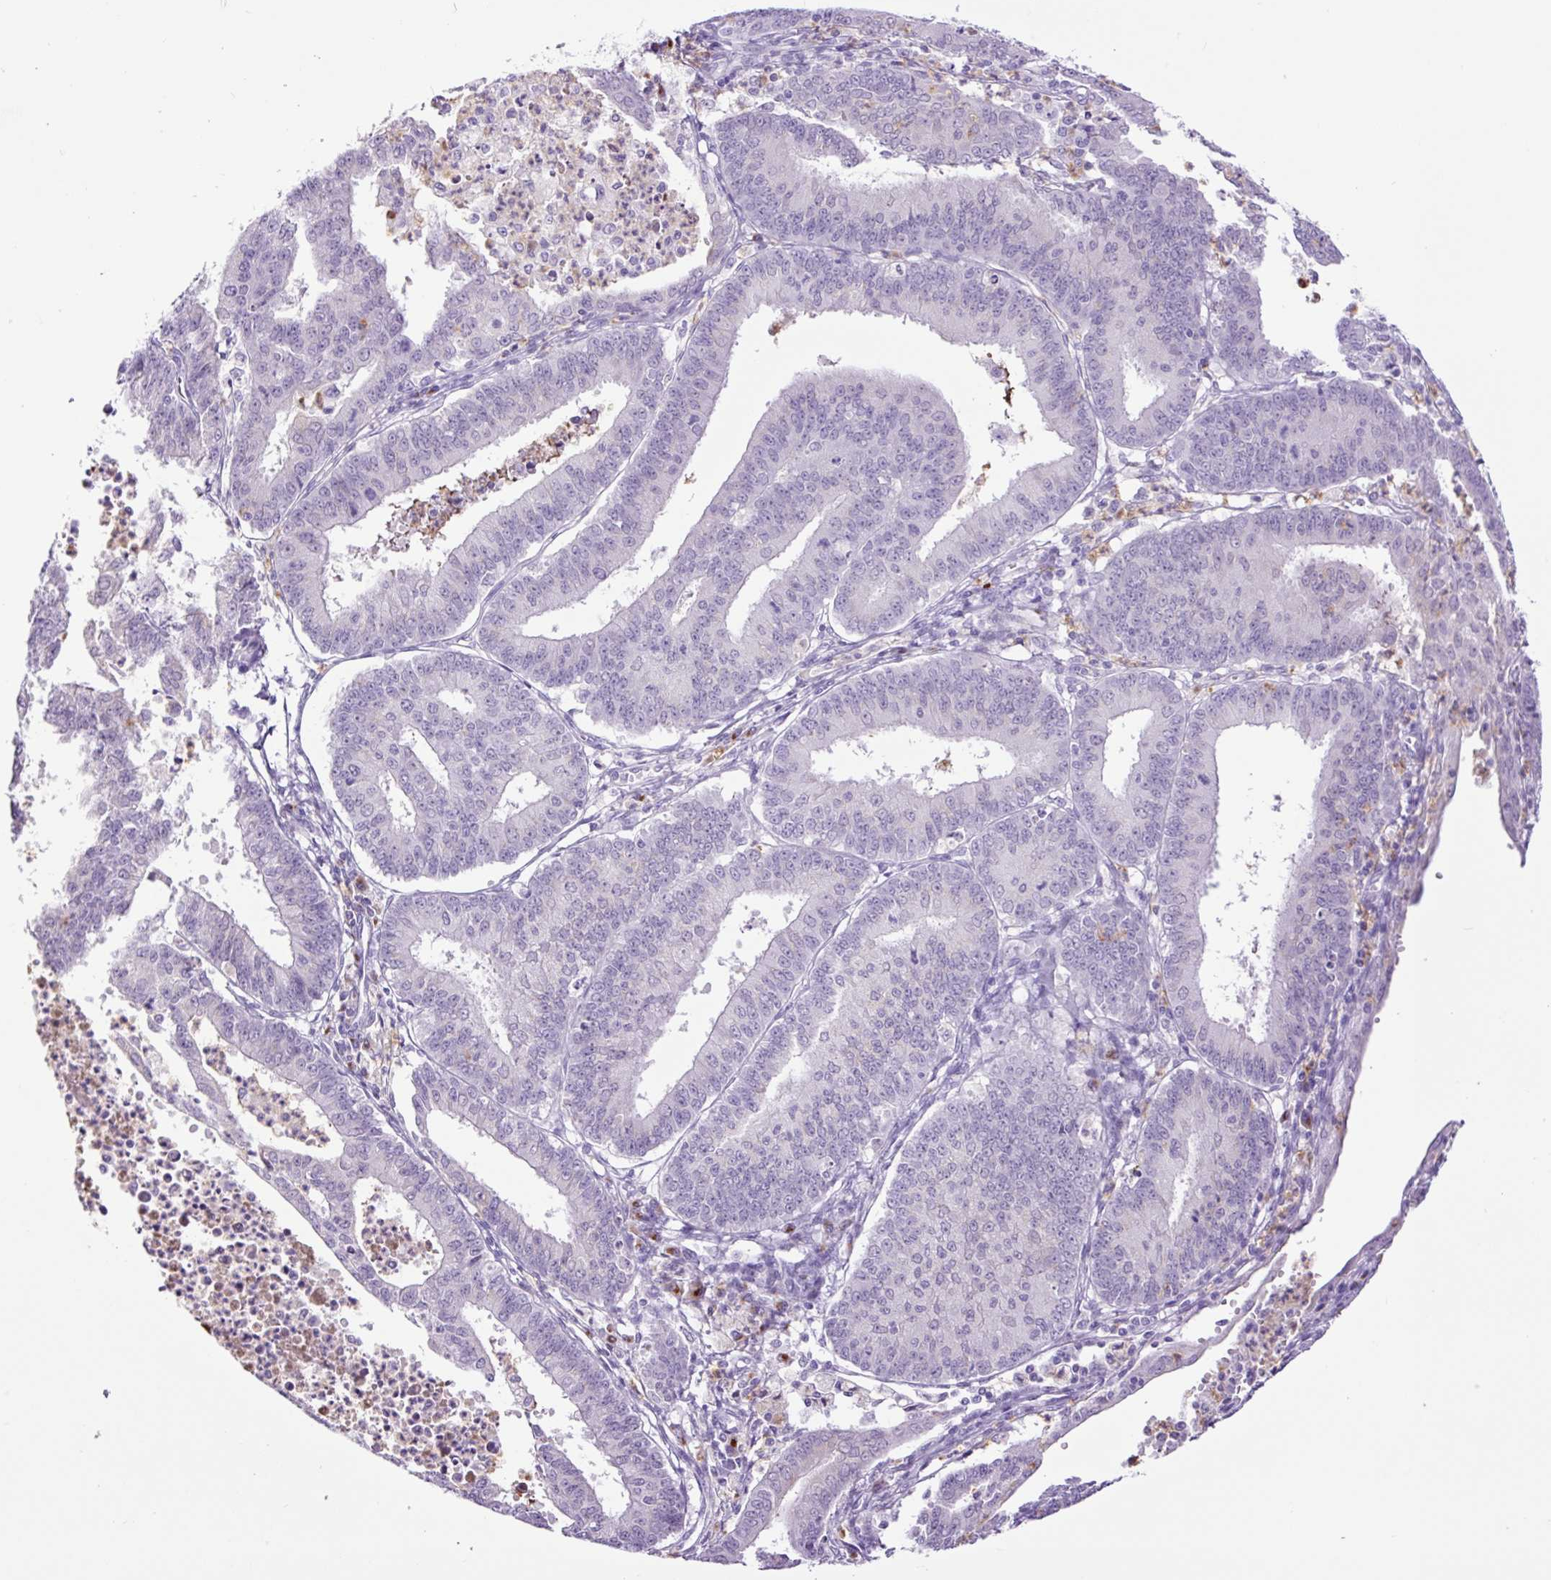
{"staining": {"intensity": "negative", "quantity": "none", "location": "none"}, "tissue": "endometrial cancer", "cell_type": "Tumor cells", "image_type": "cancer", "snomed": [{"axis": "morphology", "description": "Adenocarcinoma, NOS"}, {"axis": "topography", "description": "Endometrium"}], "caption": "Image shows no protein expression in tumor cells of endometrial adenocarcinoma tissue.", "gene": "MFSD3", "patient": {"sex": "female", "age": 73}}